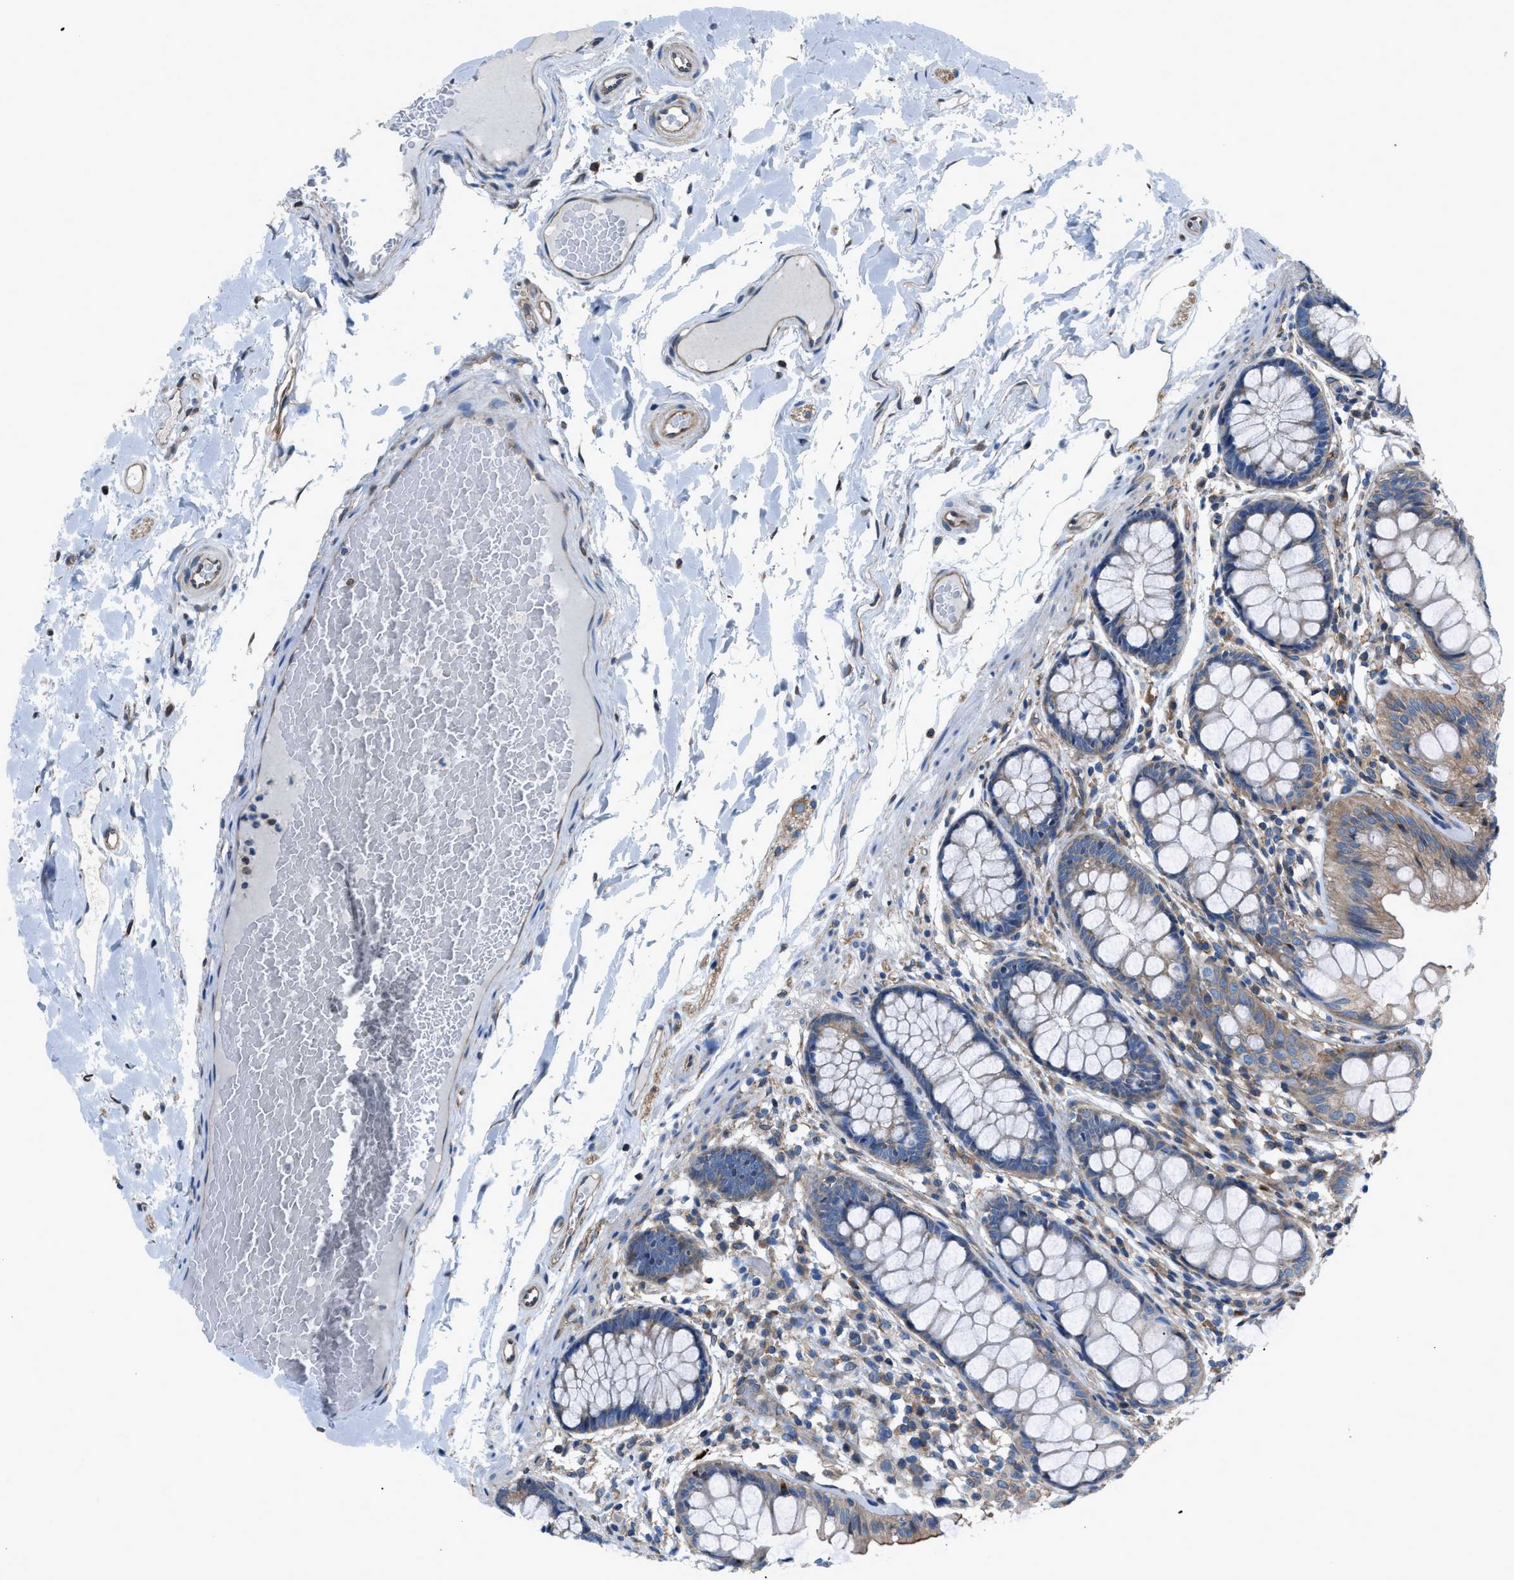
{"staining": {"intensity": "weak", "quantity": ">75%", "location": "cytoplasmic/membranous"}, "tissue": "colon", "cell_type": "Endothelial cells", "image_type": "normal", "snomed": [{"axis": "morphology", "description": "Normal tissue, NOS"}, {"axis": "topography", "description": "Colon"}], "caption": "Immunohistochemistry (DAB) staining of benign colon displays weak cytoplasmic/membranous protein expression in about >75% of endothelial cells.", "gene": "DMAC1", "patient": {"sex": "female", "age": 56}}